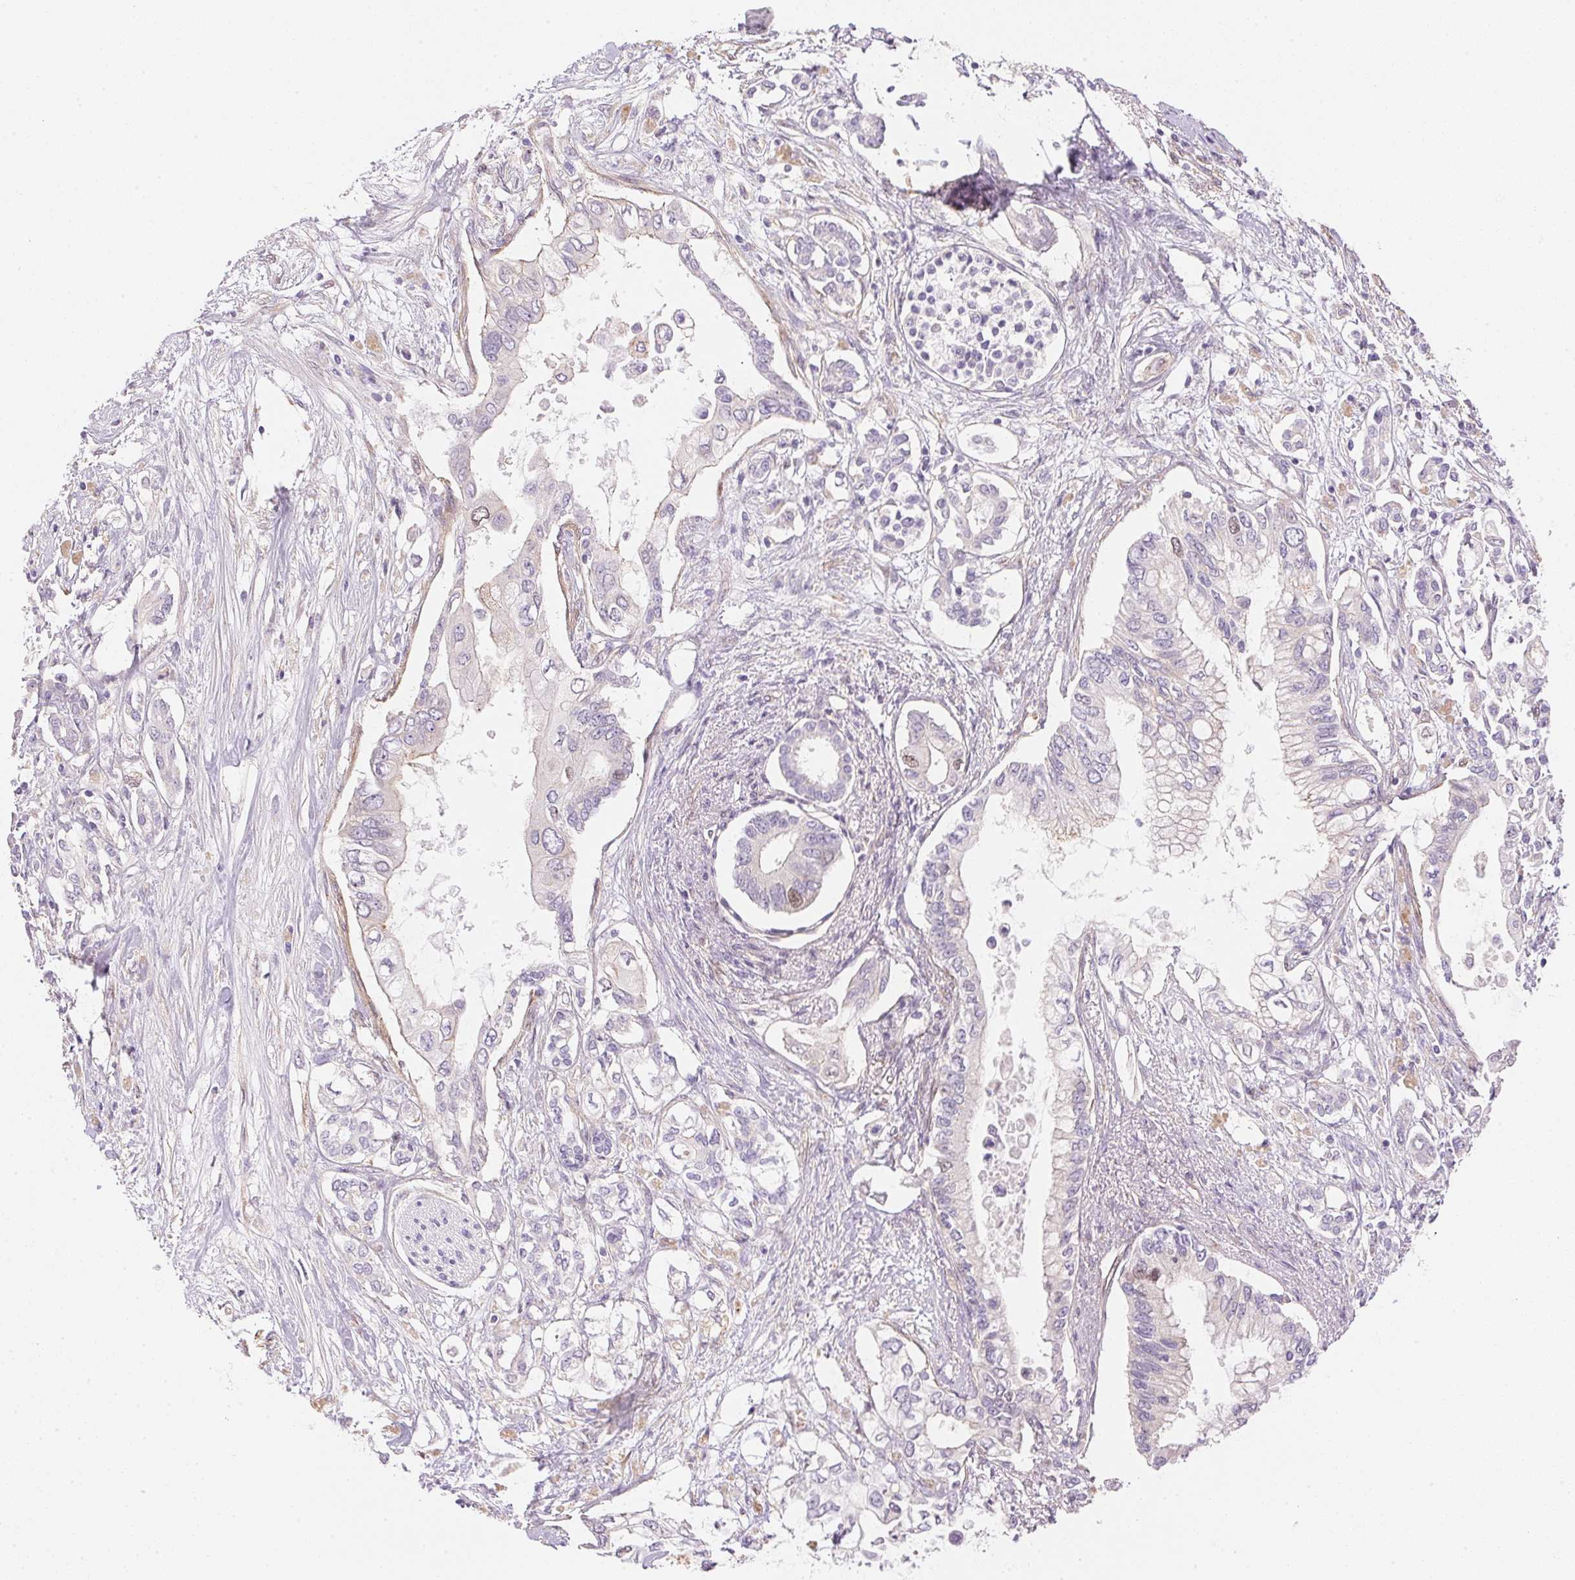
{"staining": {"intensity": "negative", "quantity": "none", "location": "none"}, "tissue": "pancreatic cancer", "cell_type": "Tumor cells", "image_type": "cancer", "snomed": [{"axis": "morphology", "description": "Adenocarcinoma, NOS"}, {"axis": "topography", "description": "Pancreas"}], "caption": "Pancreatic cancer (adenocarcinoma) stained for a protein using immunohistochemistry (IHC) displays no staining tumor cells.", "gene": "SMTN", "patient": {"sex": "female", "age": 63}}